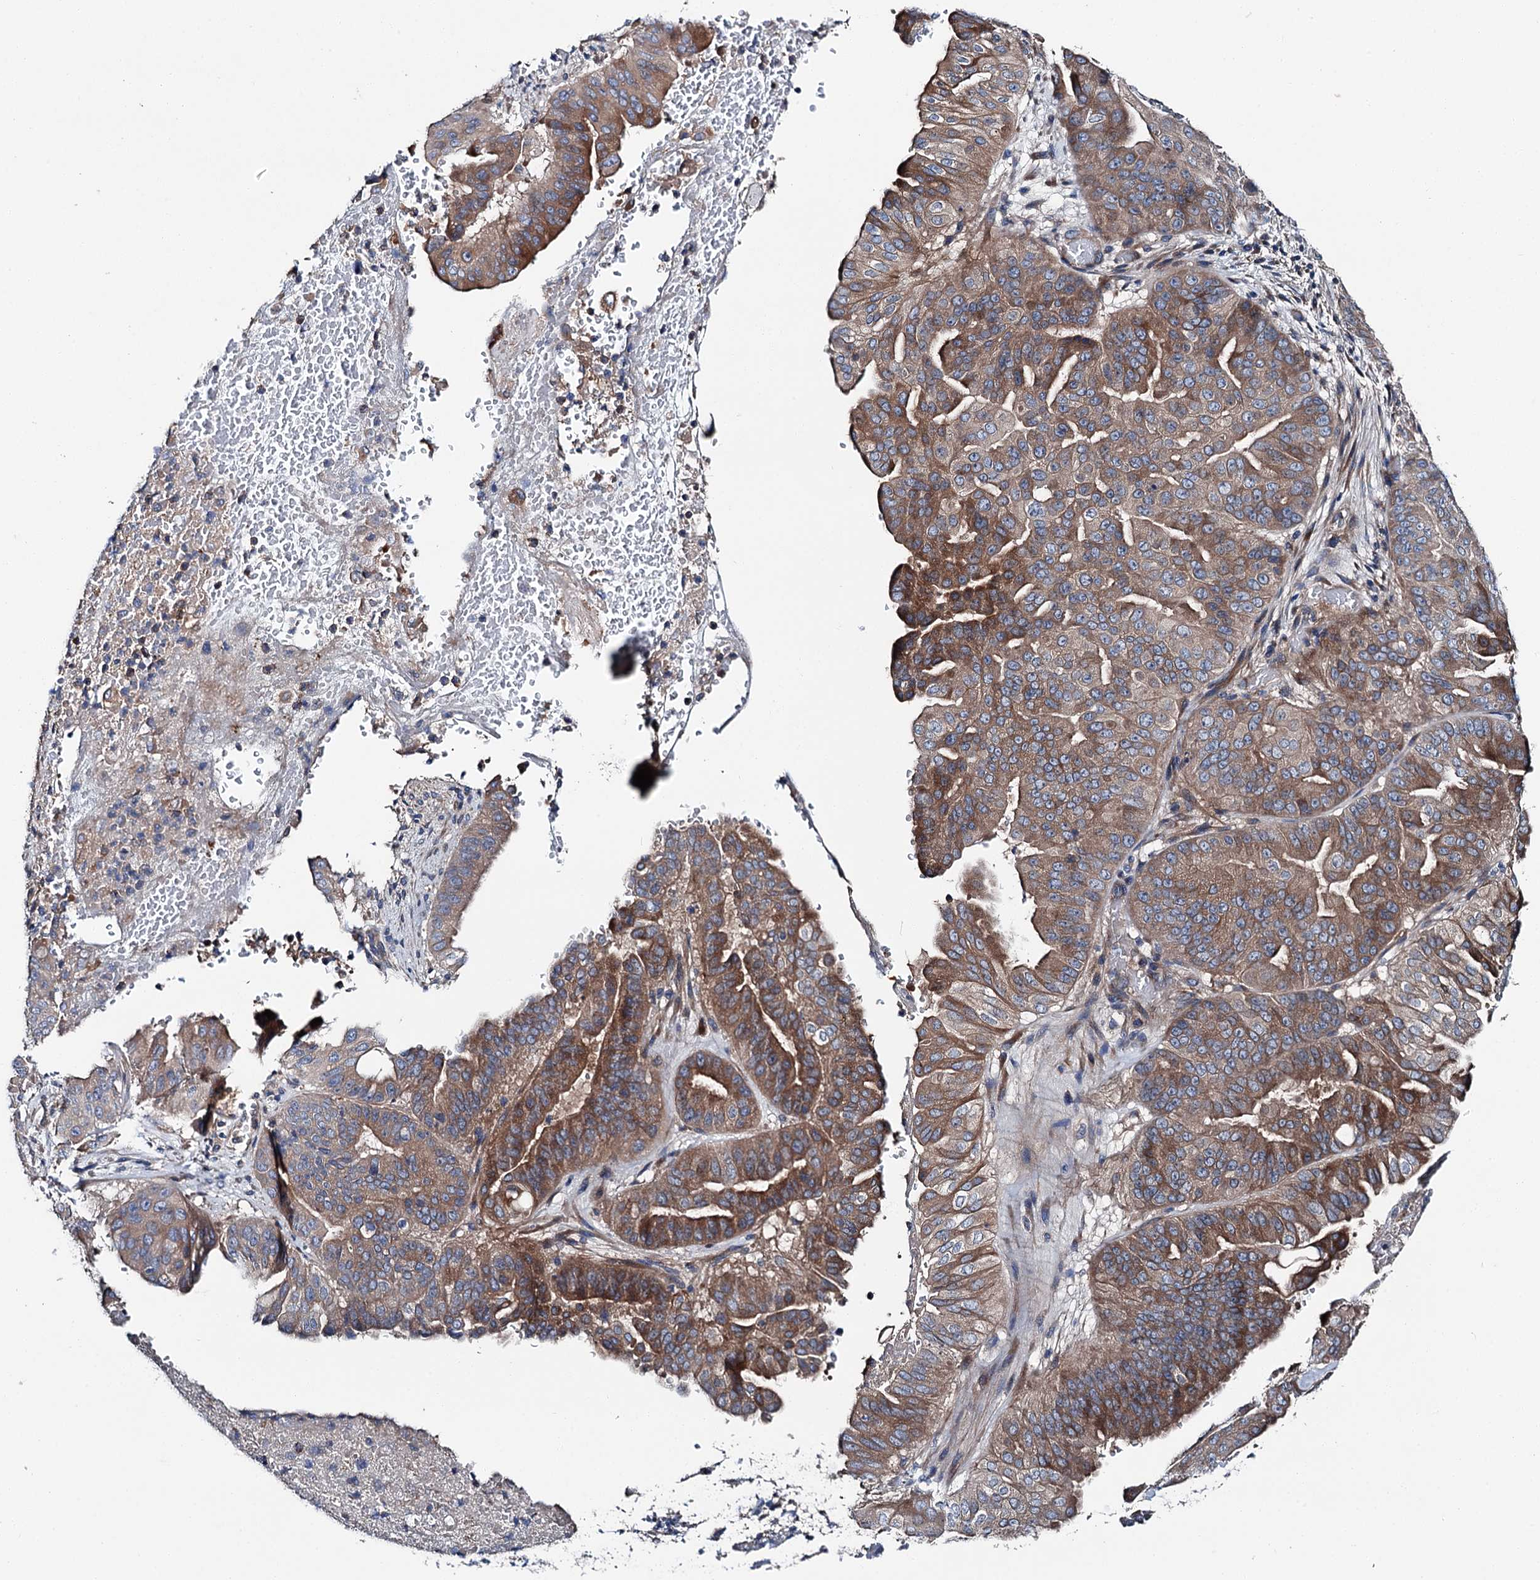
{"staining": {"intensity": "strong", "quantity": "25%-75%", "location": "cytoplasmic/membranous"}, "tissue": "pancreatic cancer", "cell_type": "Tumor cells", "image_type": "cancer", "snomed": [{"axis": "morphology", "description": "Adenocarcinoma, NOS"}, {"axis": "topography", "description": "Pancreas"}], "caption": "Pancreatic cancer (adenocarcinoma) was stained to show a protein in brown. There is high levels of strong cytoplasmic/membranous expression in approximately 25%-75% of tumor cells. The protein is stained brown, and the nuclei are stained in blue (DAB IHC with brightfield microscopy, high magnification).", "gene": "SLC22A25", "patient": {"sex": "female", "age": 77}}